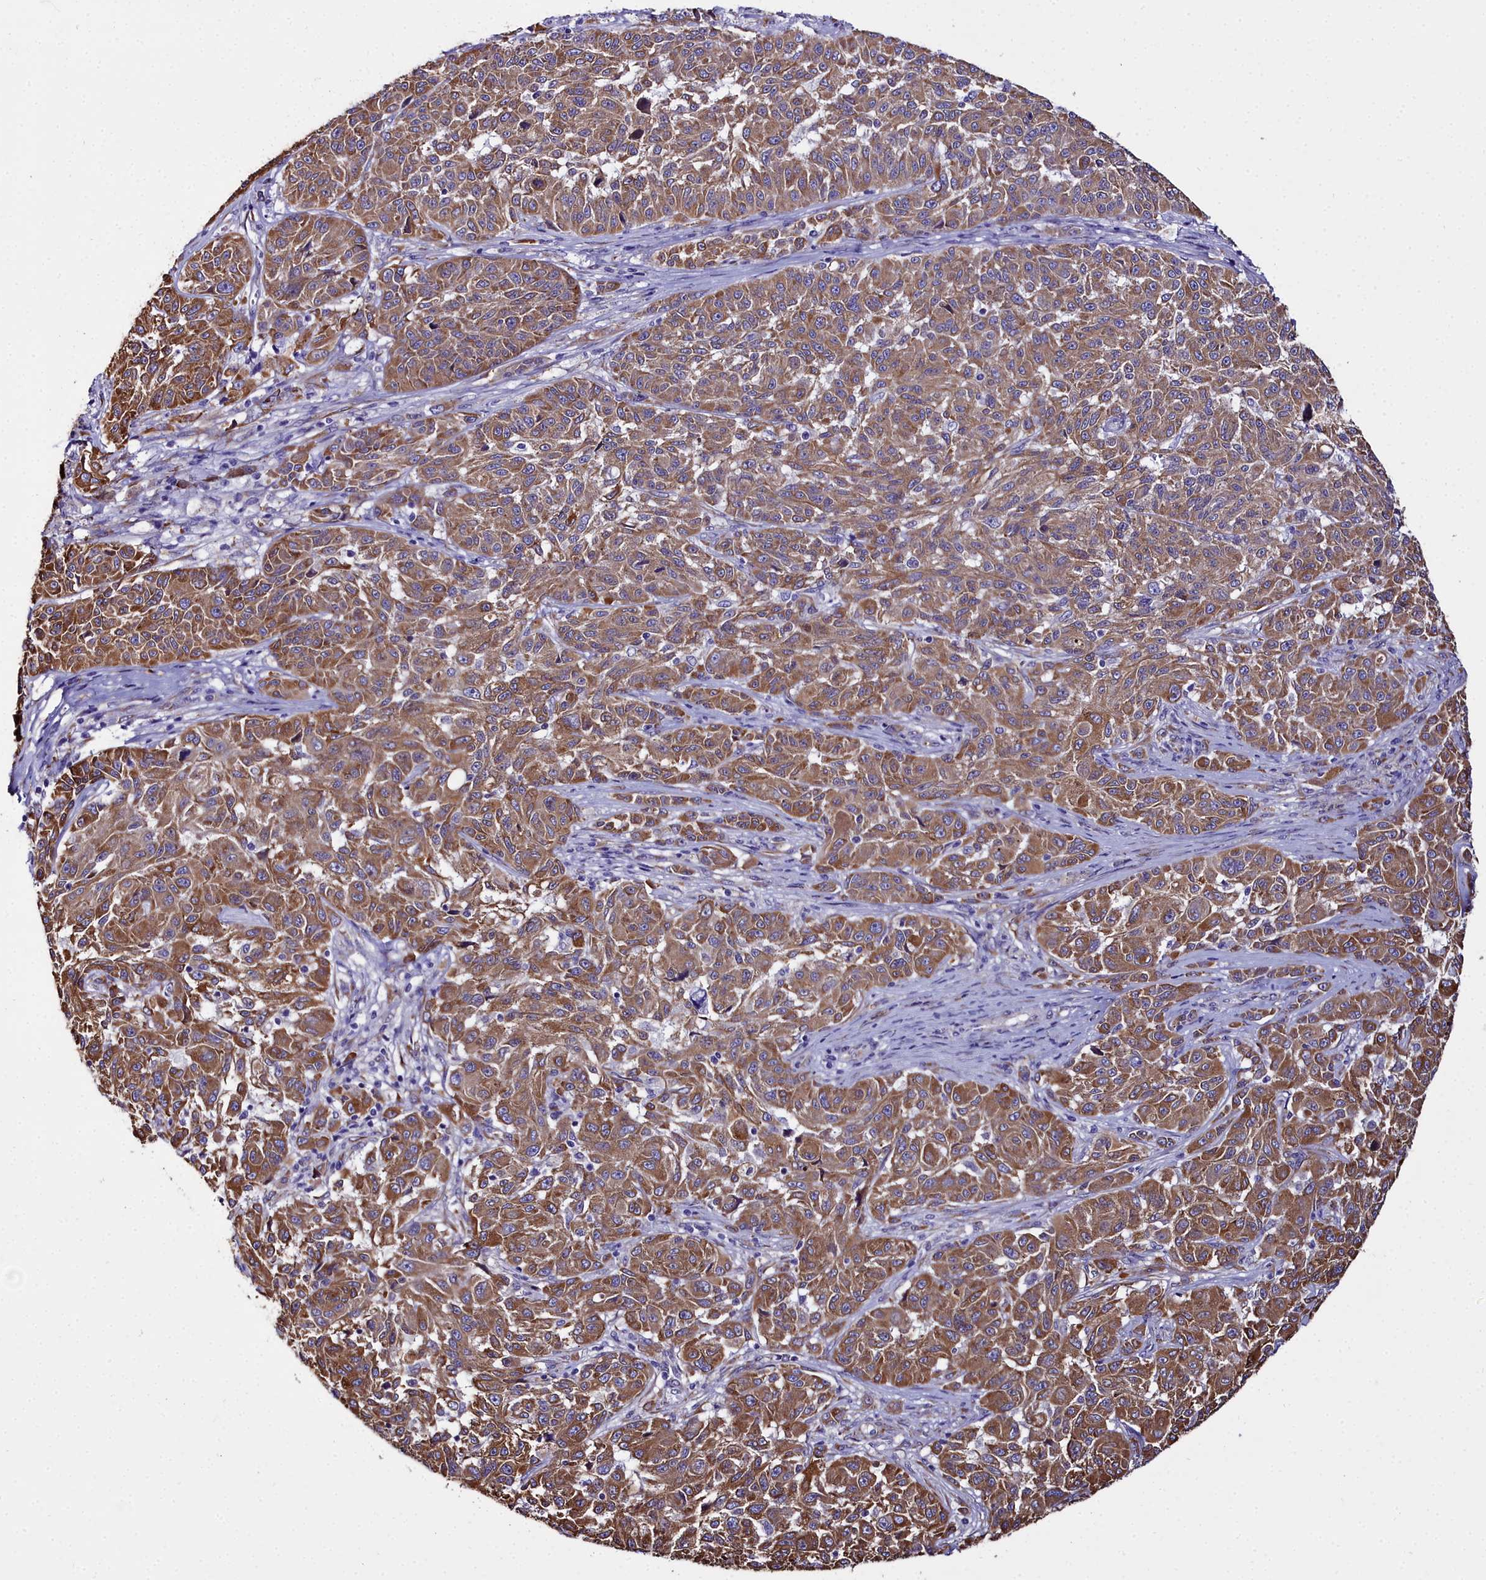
{"staining": {"intensity": "moderate", "quantity": ">75%", "location": "cytoplasmic/membranous"}, "tissue": "melanoma", "cell_type": "Tumor cells", "image_type": "cancer", "snomed": [{"axis": "morphology", "description": "Malignant melanoma, NOS"}, {"axis": "topography", "description": "Skin"}], "caption": "Melanoma tissue displays moderate cytoplasmic/membranous positivity in about >75% of tumor cells, visualized by immunohistochemistry.", "gene": "TXNDC5", "patient": {"sex": "male", "age": 53}}